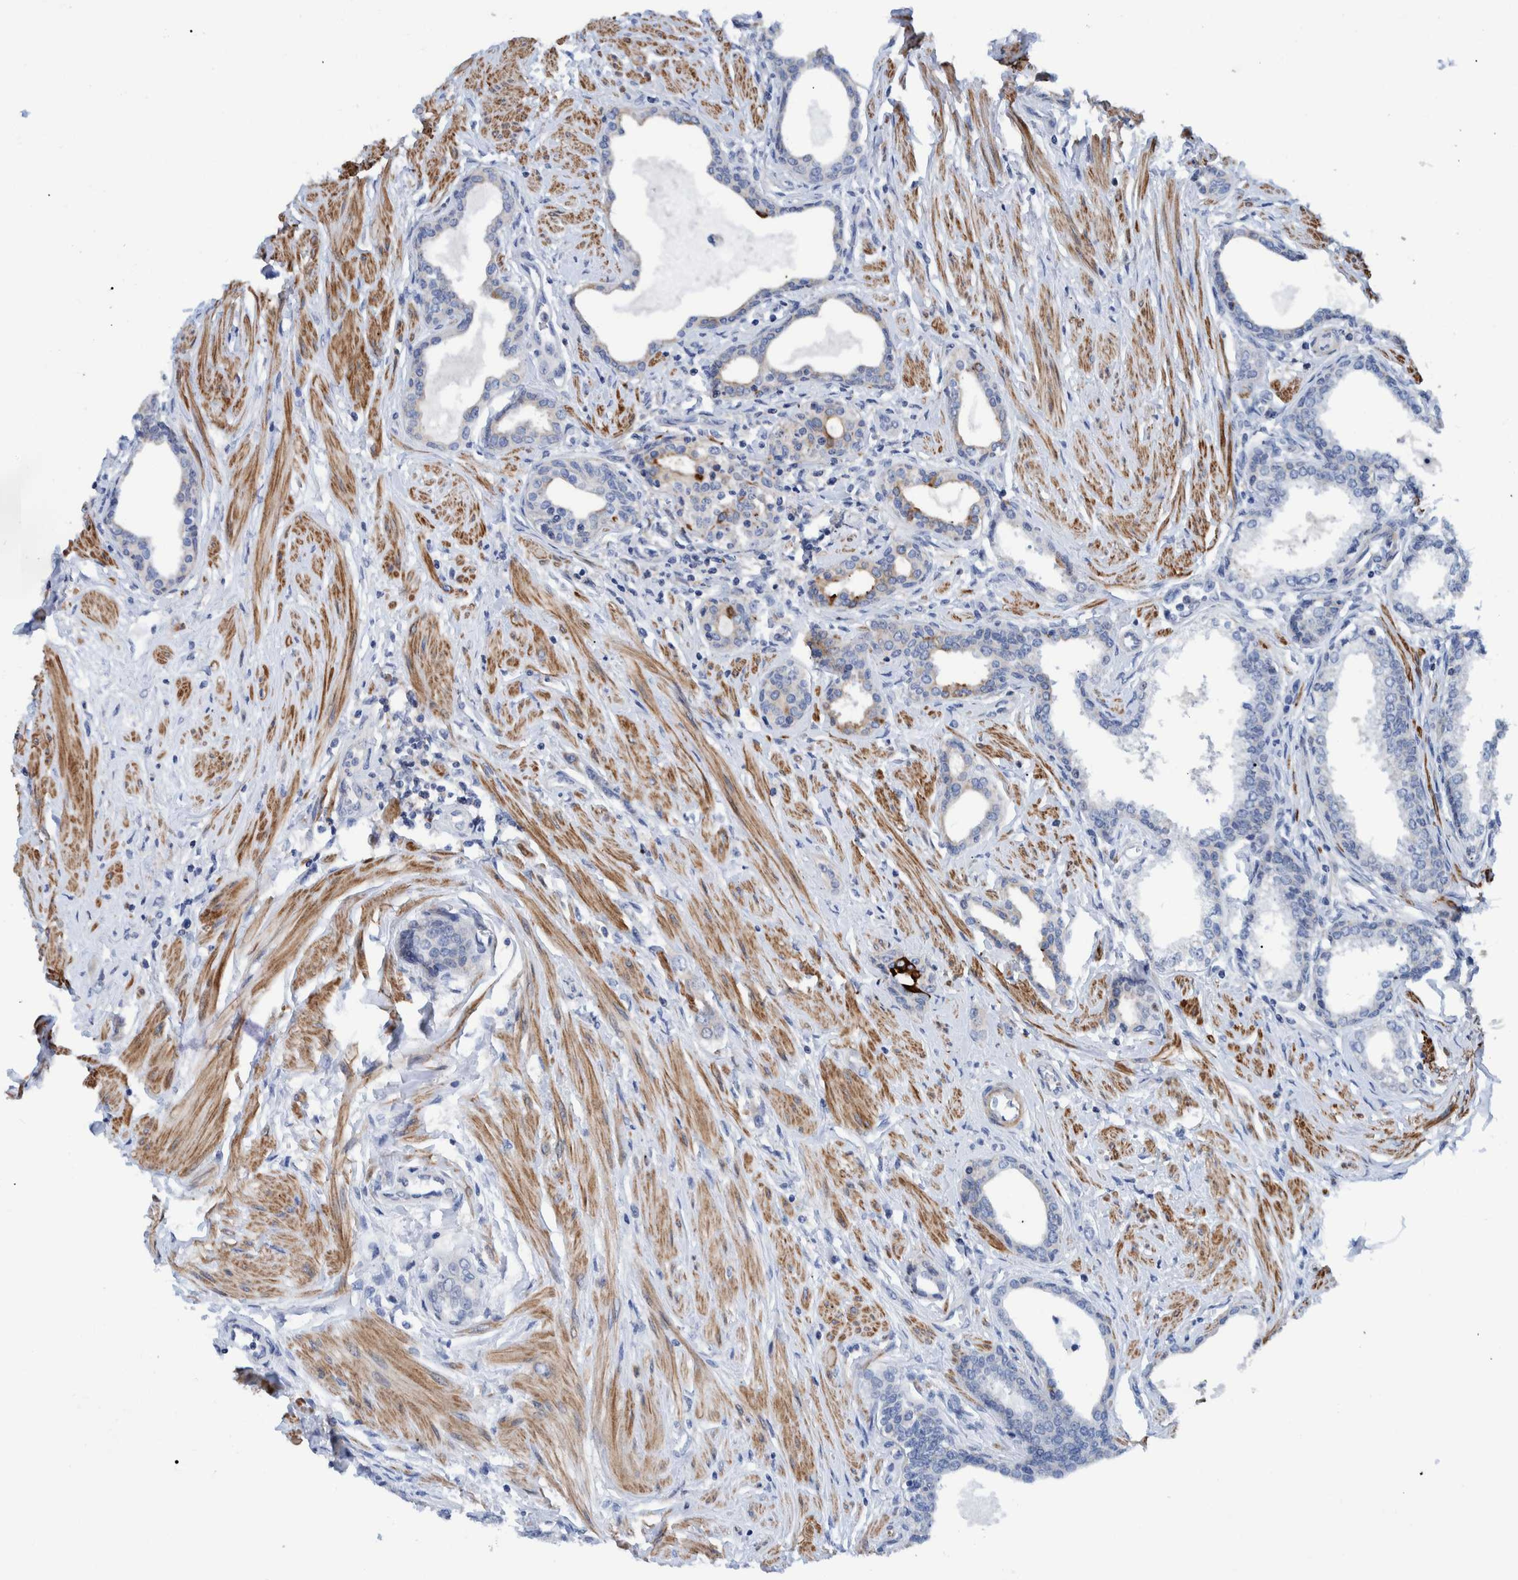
{"staining": {"intensity": "negative", "quantity": "none", "location": "none"}, "tissue": "prostate cancer", "cell_type": "Tumor cells", "image_type": "cancer", "snomed": [{"axis": "morphology", "description": "Adenocarcinoma, High grade"}, {"axis": "topography", "description": "Prostate"}], "caption": "Protein analysis of prostate adenocarcinoma (high-grade) shows no significant positivity in tumor cells.", "gene": "MKS1", "patient": {"sex": "male", "age": 52}}